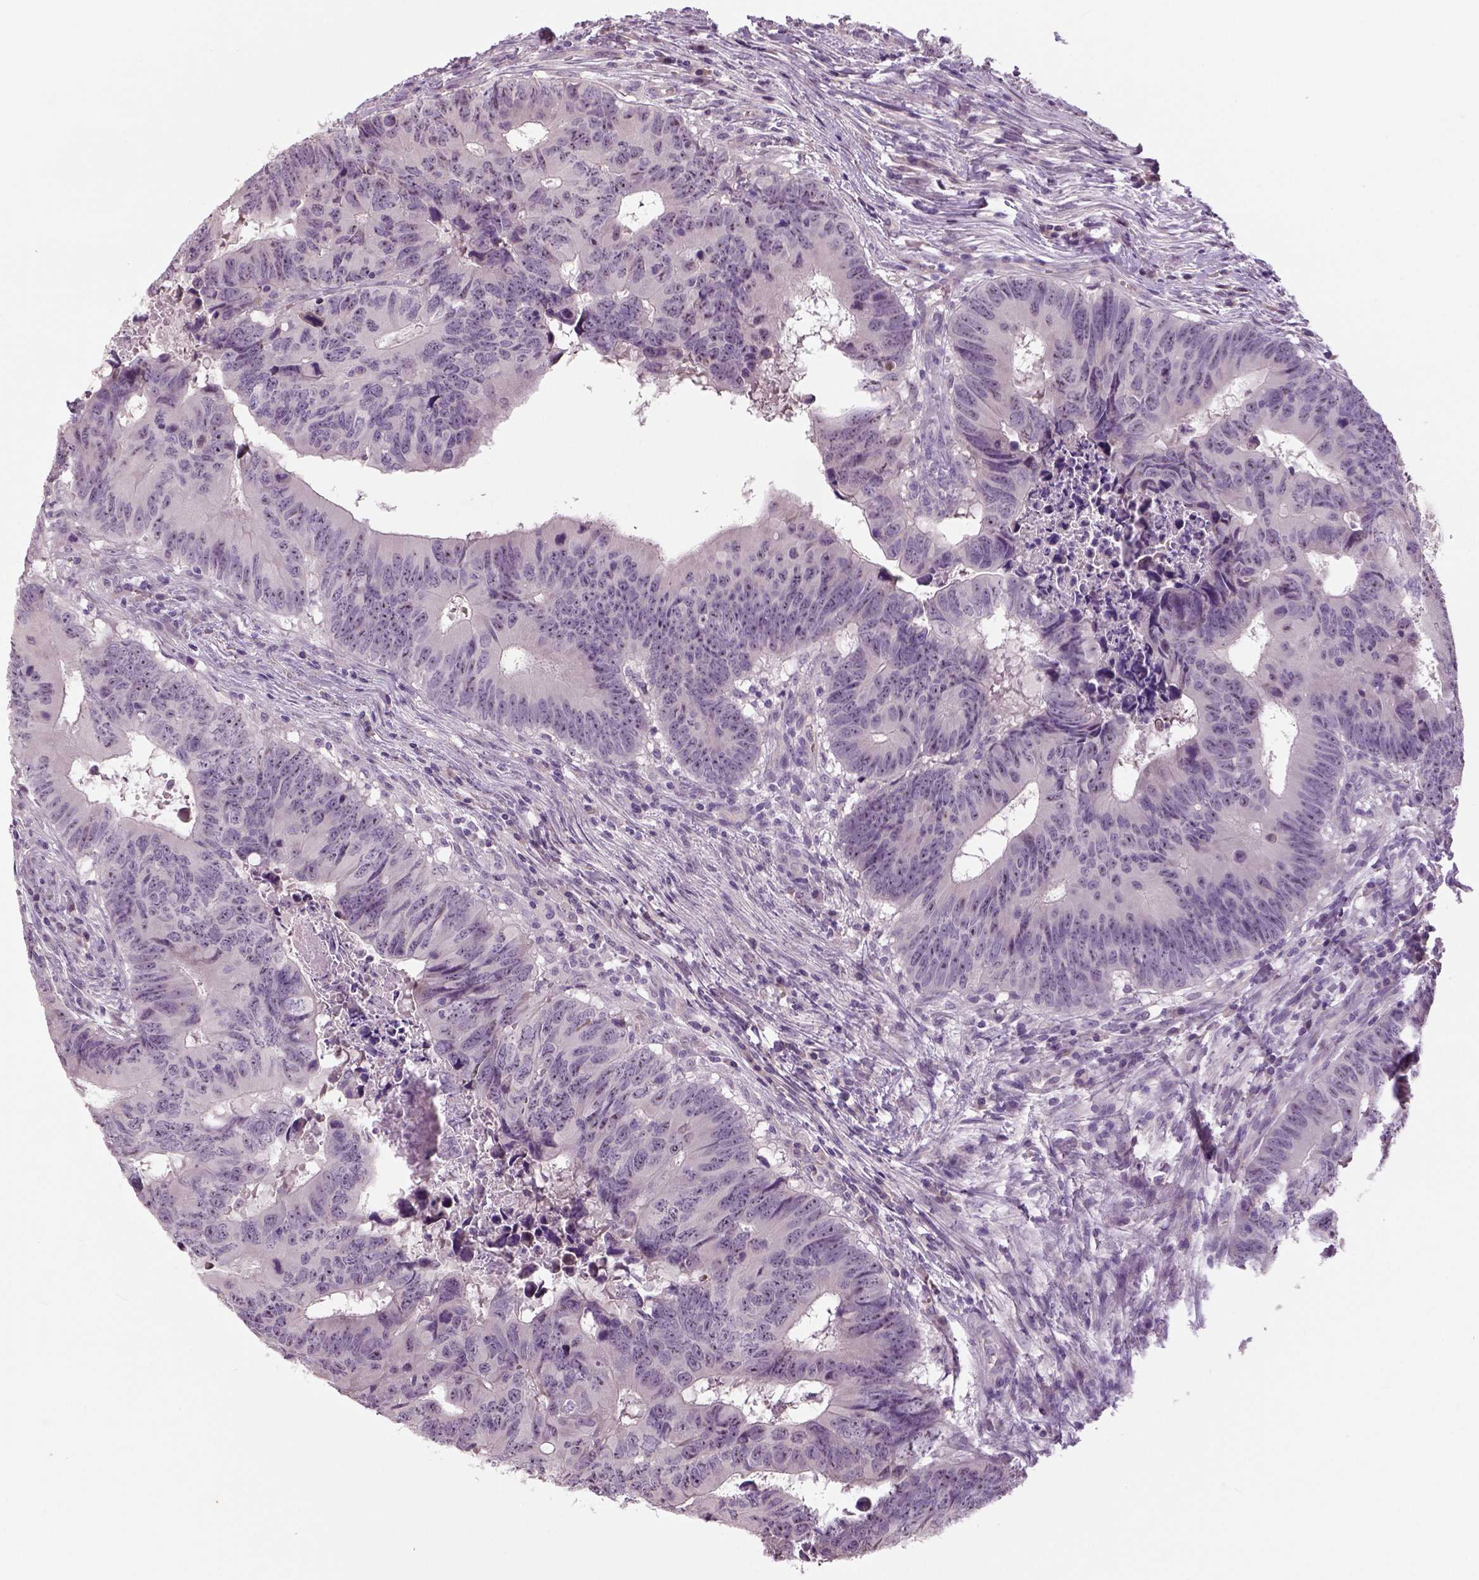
{"staining": {"intensity": "negative", "quantity": "none", "location": "none"}, "tissue": "colorectal cancer", "cell_type": "Tumor cells", "image_type": "cancer", "snomed": [{"axis": "morphology", "description": "Adenocarcinoma, NOS"}, {"axis": "topography", "description": "Colon"}], "caption": "IHC image of neoplastic tissue: colorectal cancer stained with DAB shows no significant protein expression in tumor cells.", "gene": "NECAB1", "patient": {"sex": "female", "age": 82}}